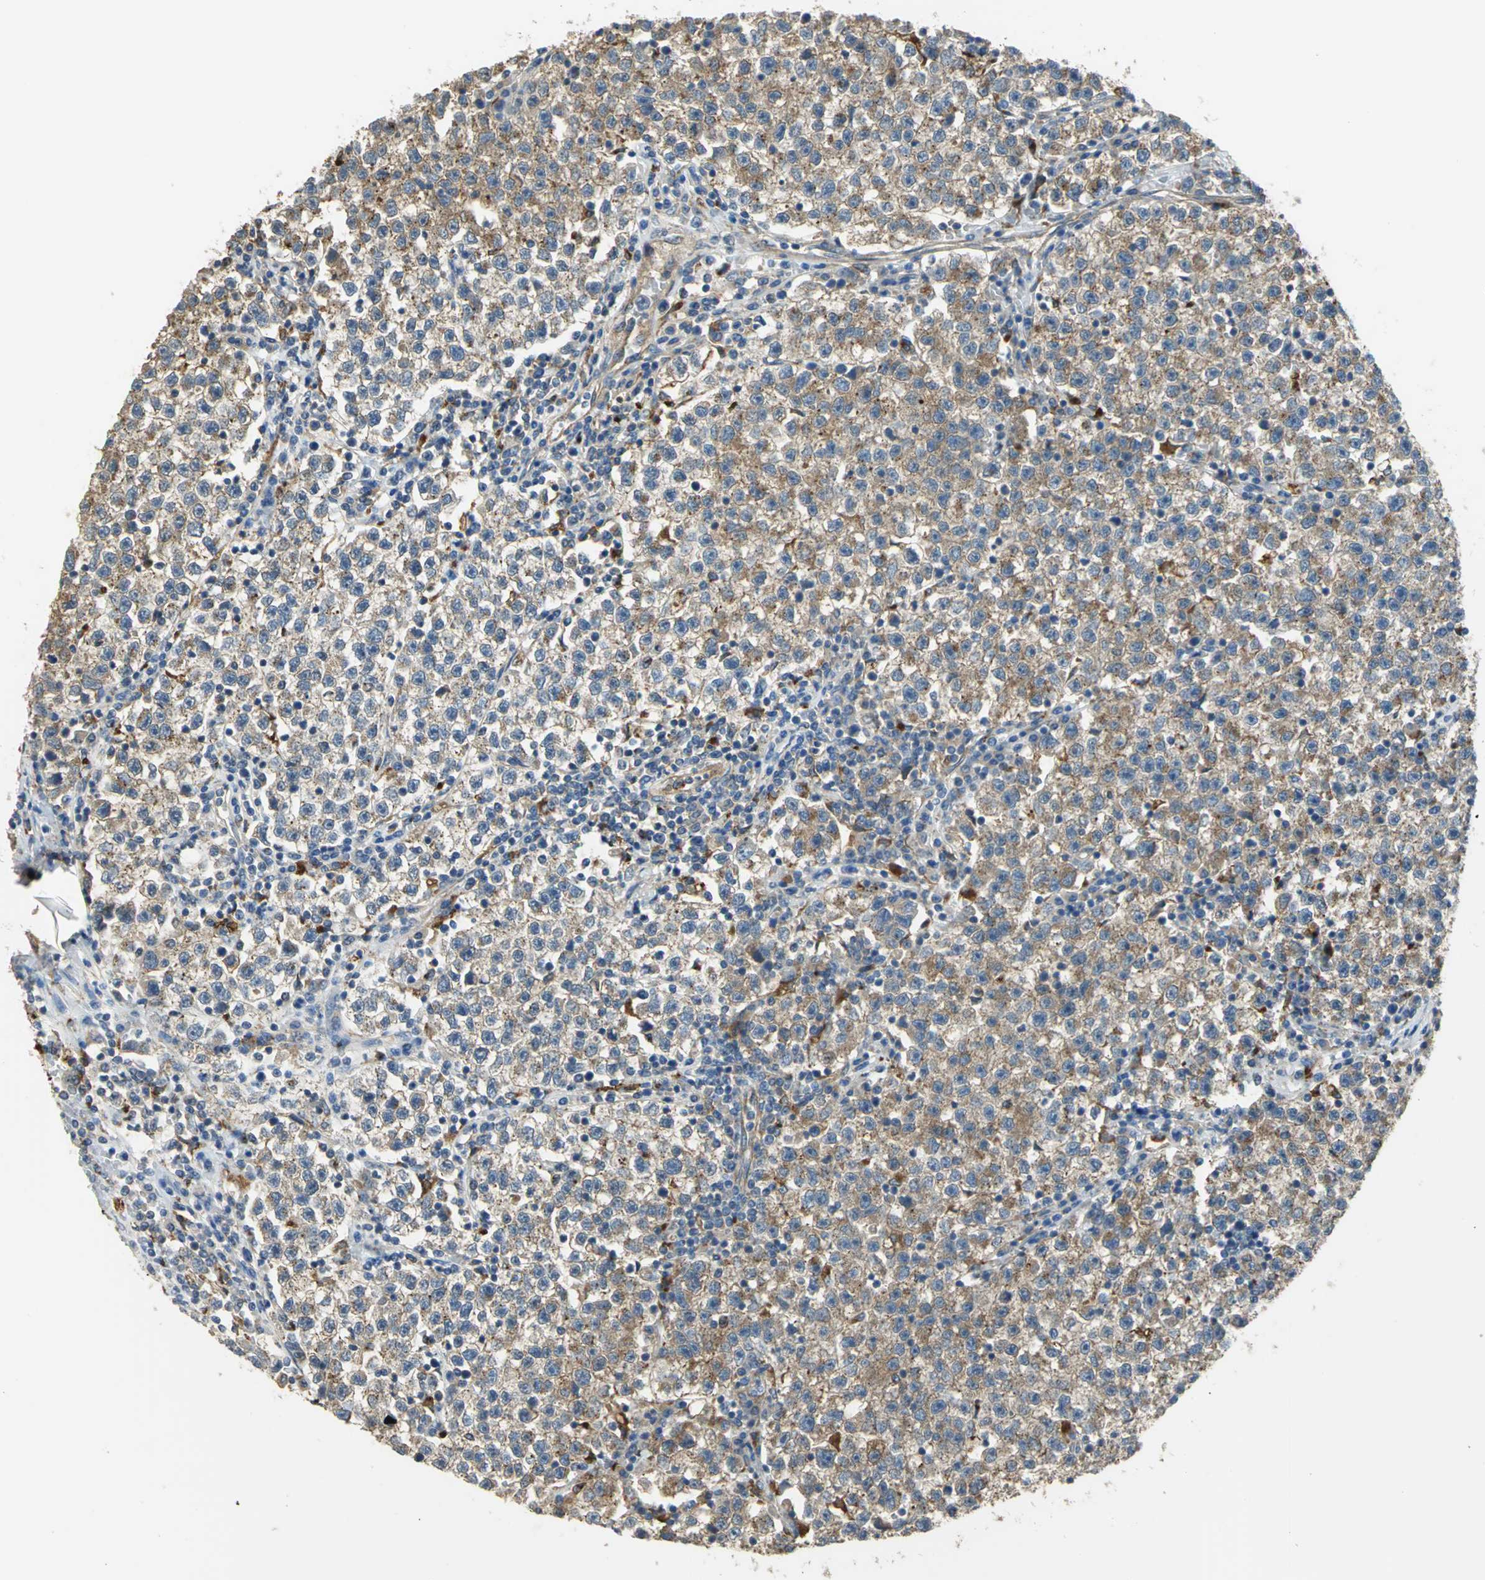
{"staining": {"intensity": "moderate", "quantity": "25%-75%", "location": "cytoplasmic/membranous"}, "tissue": "testis cancer", "cell_type": "Tumor cells", "image_type": "cancer", "snomed": [{"axis": "morphology", "description": "Seminoma, NOS"}, {"axis": "topography", "description": "Testis"}], "caption": "An IHC photomicrograph of neoplastic tissue is shown. Protein staining in brown highlights moderate cytoplasmic/membranous positivity in testis cancer (seminoma) within tumor cells.", "gene": "DIAPH2", "patient": {"sex": "male", "age": 22}}